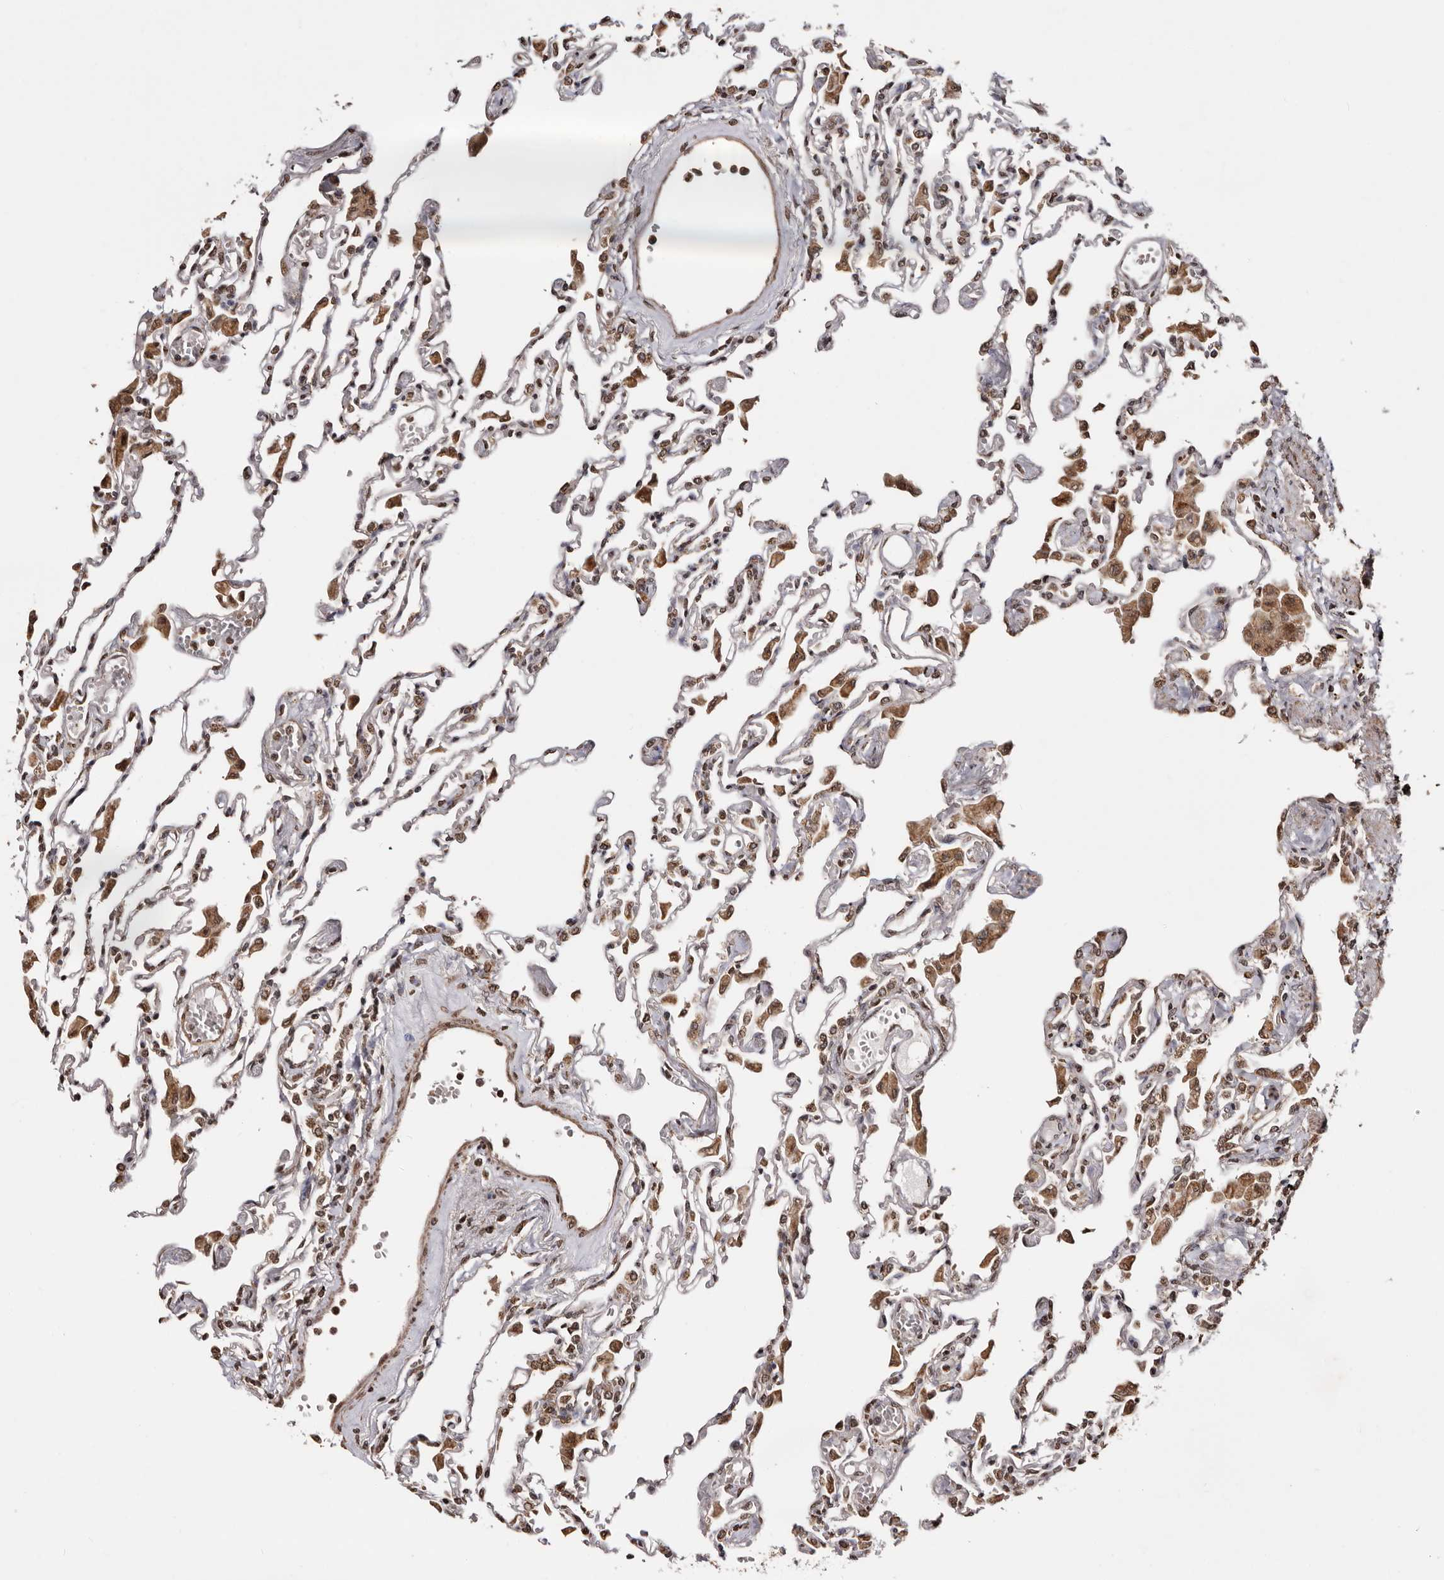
{"staining": {"intensity": "moderate", "quantity": "25%-75%", "location": "cytoplasmic/membranous,nuclear"}, "tissue": "lung", "cell_type": "Alveolar cells", "image_type": "normal", "snomed": [{"axis": "morphology", "description": "Normal tissue, NOS"}, {"axis": "topography", "description": "Bronchus"}, {"axis": "topography", "description": "Lung"}], "caption": "The micrograph exhibits a brown stain indicating the presence of a protein in the cytoplasmic/membranous,nuclear of alveolar cells in lung. (Stains: DAB (3,3'-diaminobenzidine) in brown, nuclei in blue, Microscopy: brightfield microscopy at high magnification).", "gene": "CCDC190", "patient": {"sex": "female", "age": 49}}